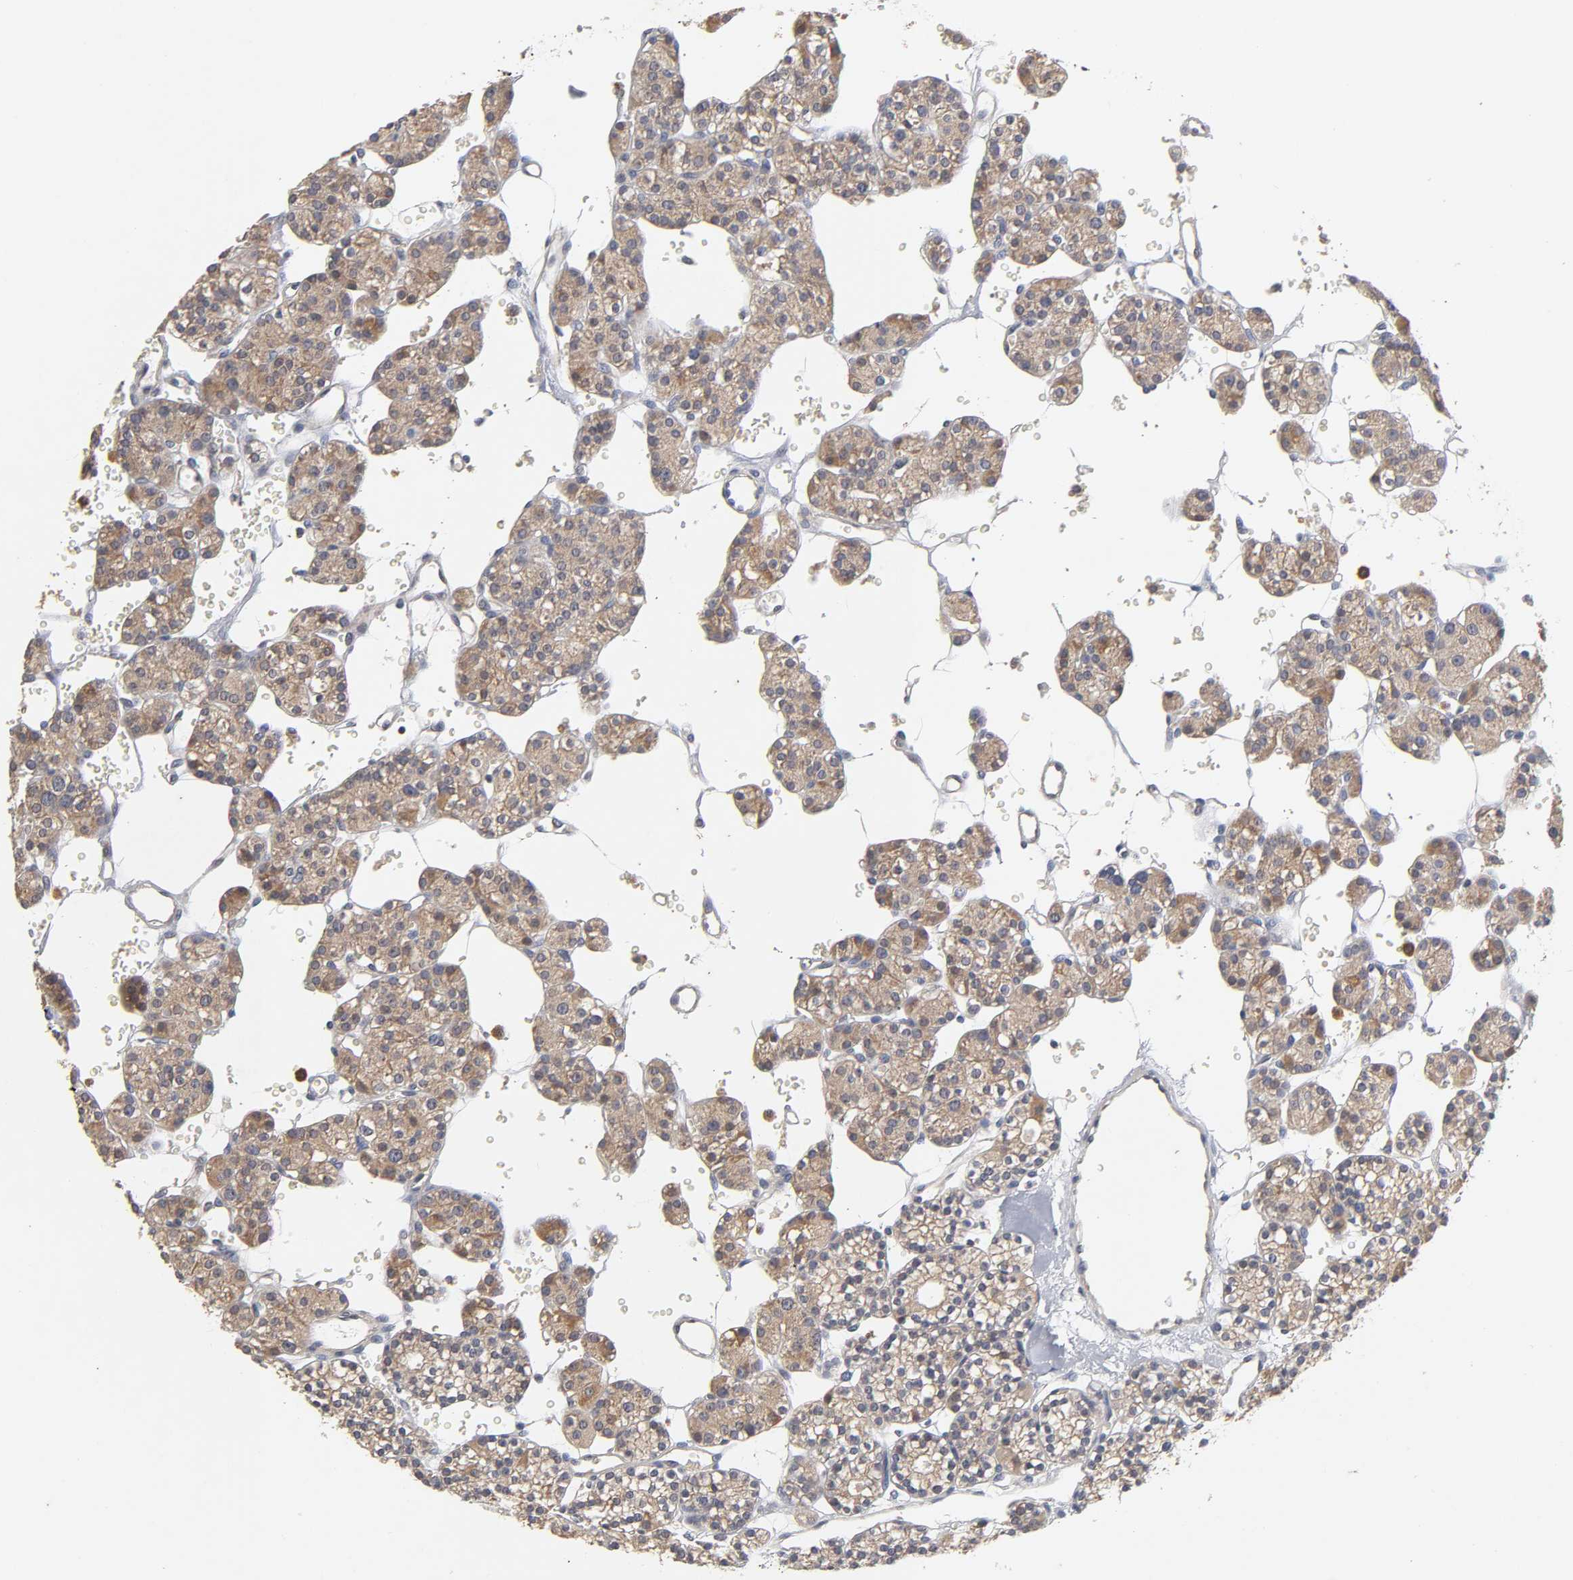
{"staining": {"intensity": "weak", "quantity": ">75%", "location": "cytoplasmic/membranous"}, "tissue": "parathyroid gland", "cell_type": "Glandular cells", "image_type": "normal", "snomed": [{"axis": "morphology", "description": "Normal tissue, NOS"}, {"axis": "topography", "description": "Parathyroid gland"}], "caption": "A micrograph of human parathyroid gland stained for a protein exhibits weak cytoplasmic/membranous brown staining in glandular cells. (brown staining indicates protein expression, while blue staining denotes nuclei).", "gene": "CXADR", "patient": {"sex": "female", "age": 64}}